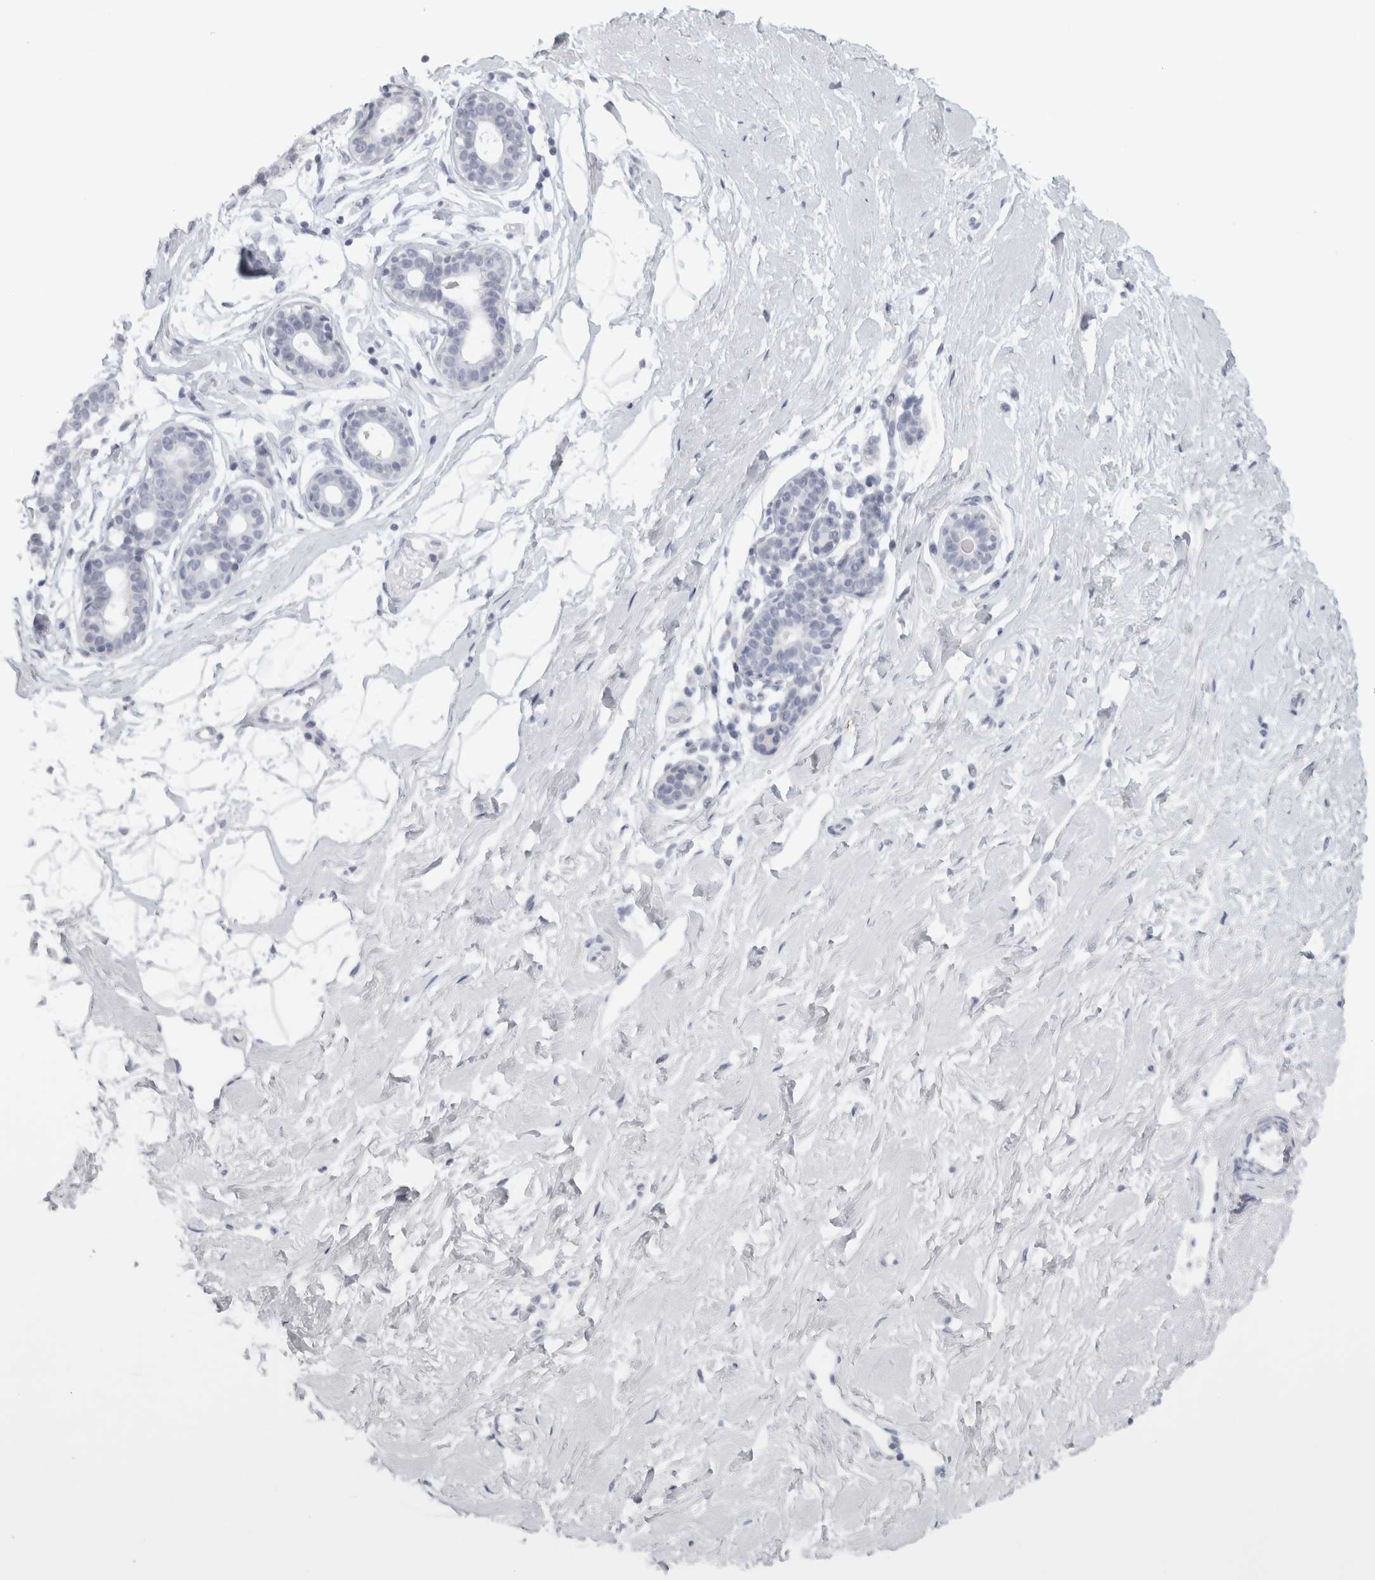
{"staining": {"intensity": "negative", "quantity": "none", "location": "none"}, "tissue": "breast", "cell_type": "Adipocytes", "image_type": "normal", "snomed": [{"axis": "morphology", "description": "Normal tissue, NOS"}, {"axis": "topography", "description": "Breast"}], "caption": "The immunohistochemistry image has no significant staining in adipocytes of breast.", "gene": "PTPRN2", "patient": {"sex": "female", "age": 23}}